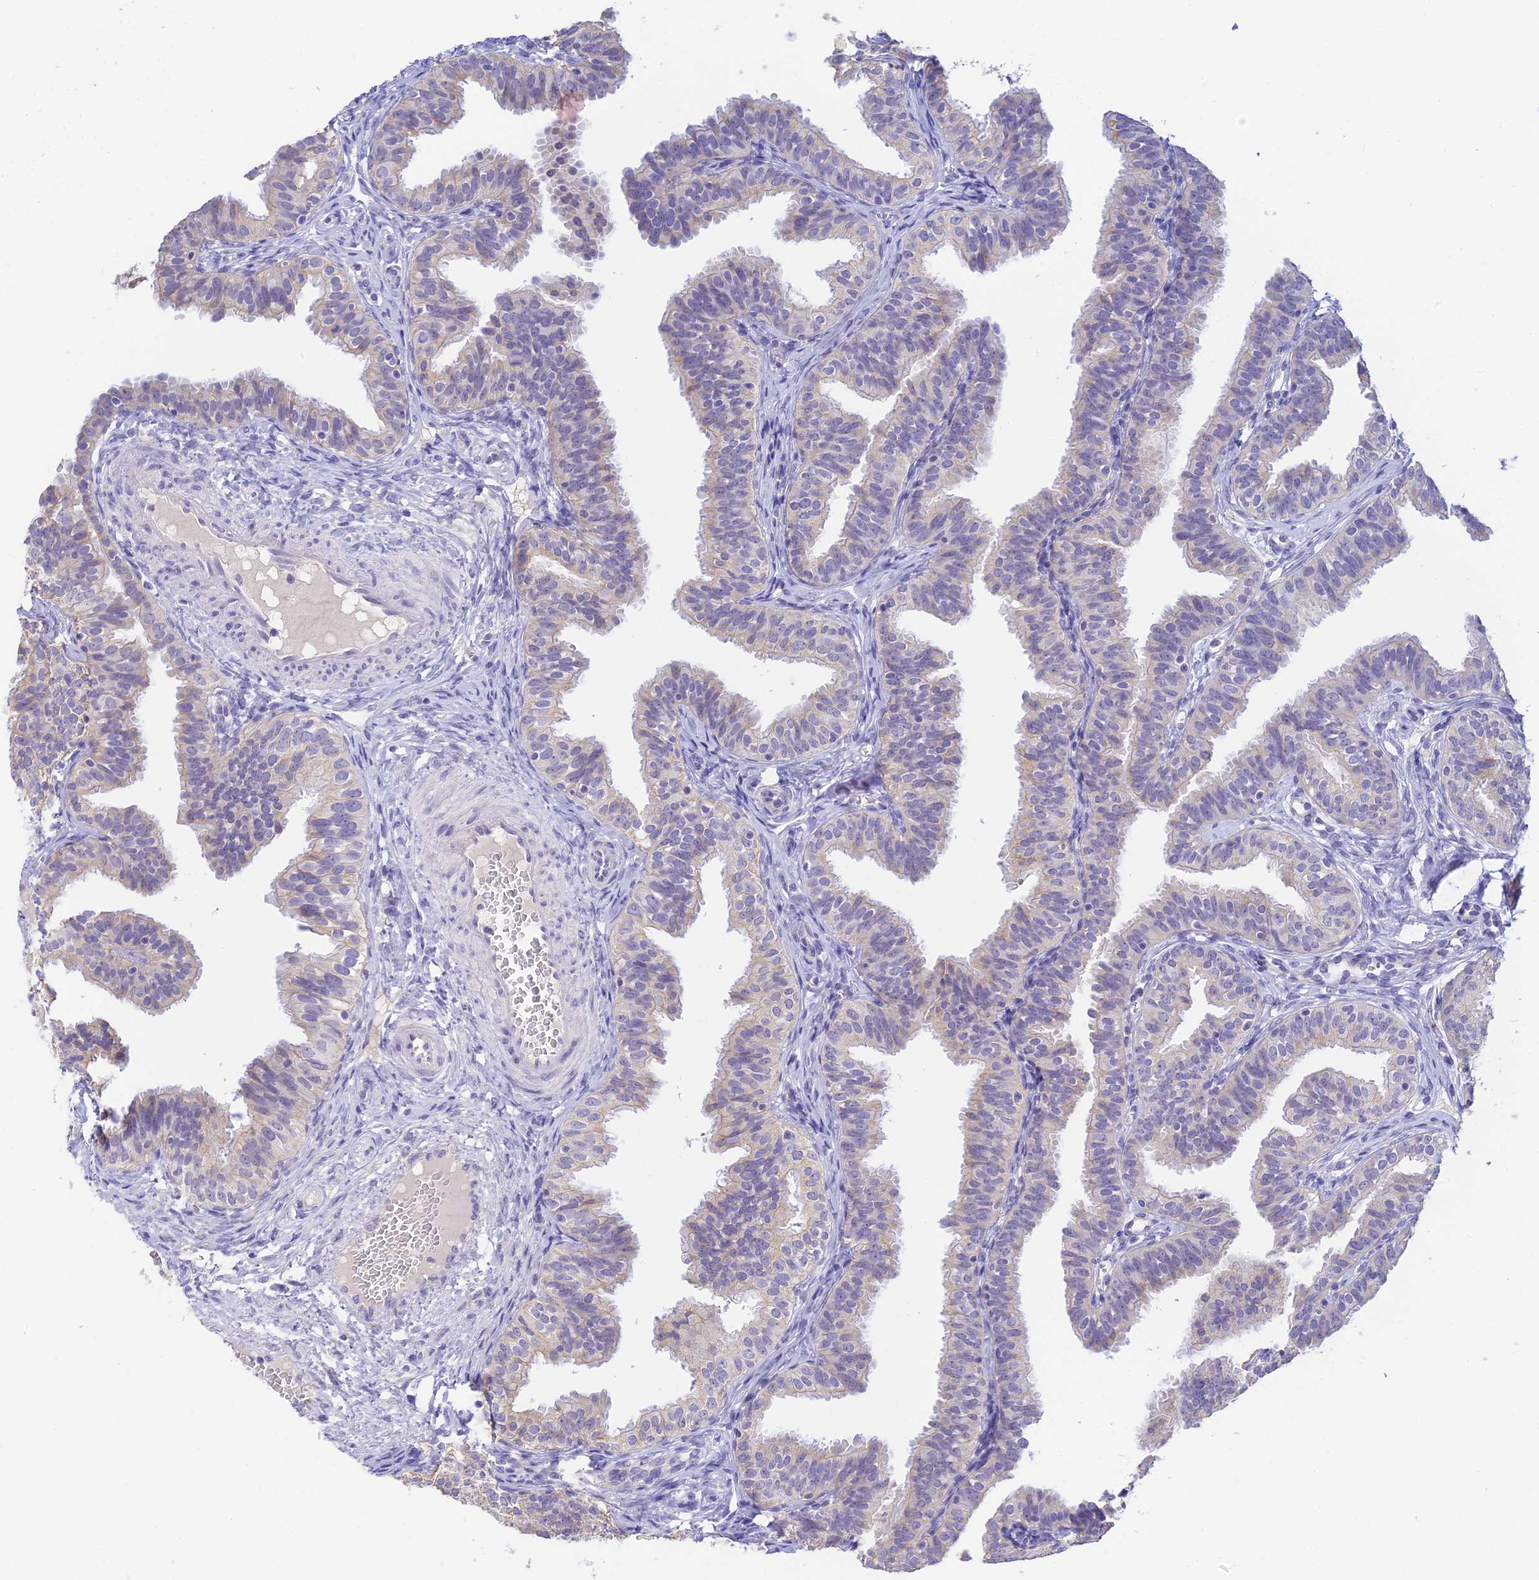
{"staining": {"intensity": "weak", "quantity": "<25%", "location": "cytoplasmic/membranous"}, "tissue": "fallopian tube", "cell_type": "Glandular cells", "image_type": "normal", "snomed": [{"axis": "morphology", "description": "Normal tissue, NOS"}, {"axis": "topography", "description": "Fallopian tube"}], "caption": "Unremarkable fallopian tube was stained to show a protein in brown. There is no significant staining in glandular cells. The staining is performed using DAB brown chromogen with nuclei counter-stained in using hematoxylin.", "gene": "INTS13", "patient": {"sex": "female", "age": 35}}